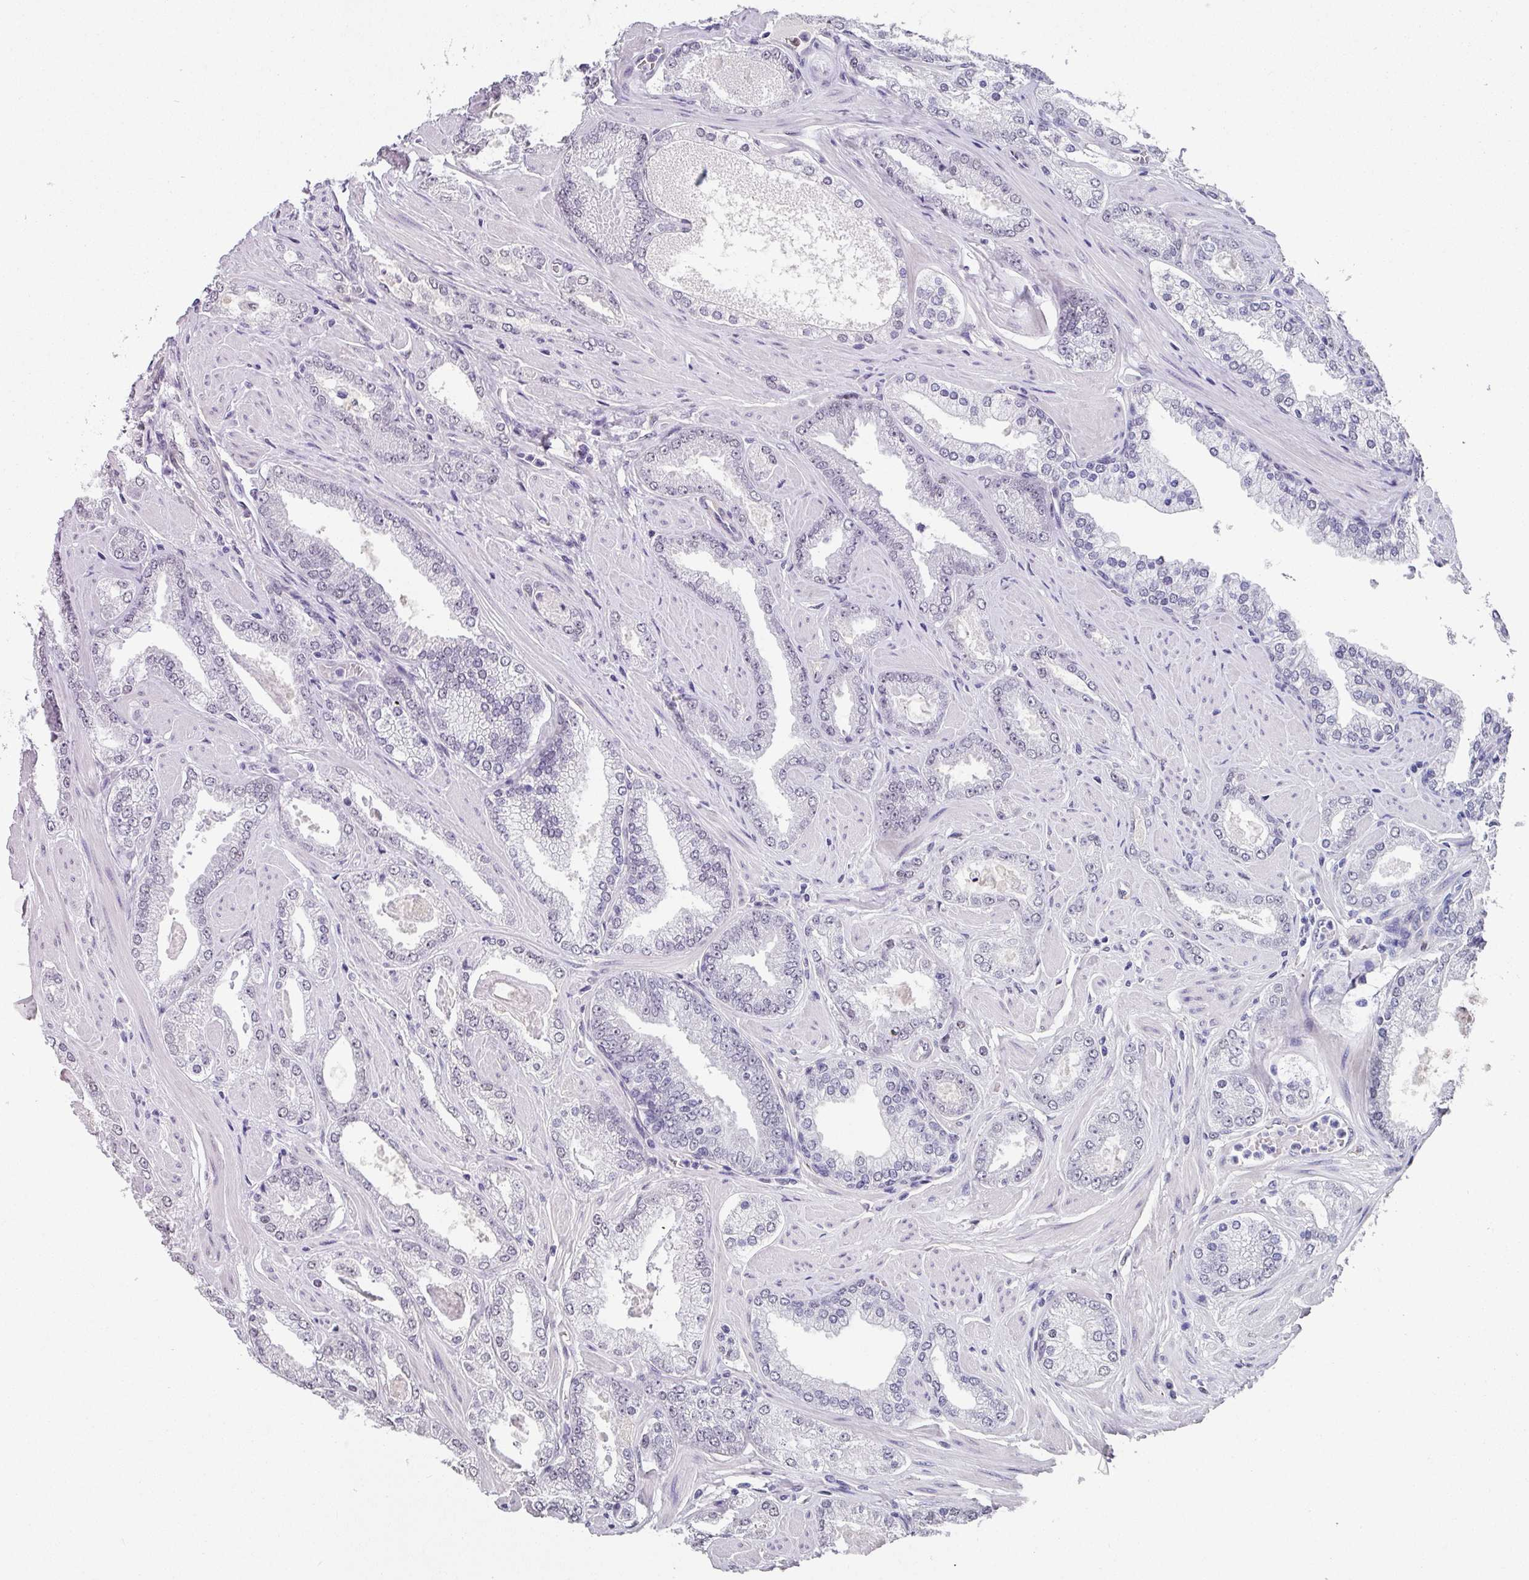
{"staining": {"intensity": "negative", "quantity": "none", "location": "none"}, "tissue": "prostate cancer", "cell_type": "Tumor cells", "image_type": "cancer", "snomed": [{"axis": "morphology", "description": "Adenocarcinoma, Low grade"}, {"axis": "topography", "description": "Prostate"}], "caption": "This is an immunohistochemistry micrograph of low-grade adenocarcinoma (prostate). There is no expression in tumor cells.", "gene": "C1QB", "patient": {"sex": "male", "age": 42}}